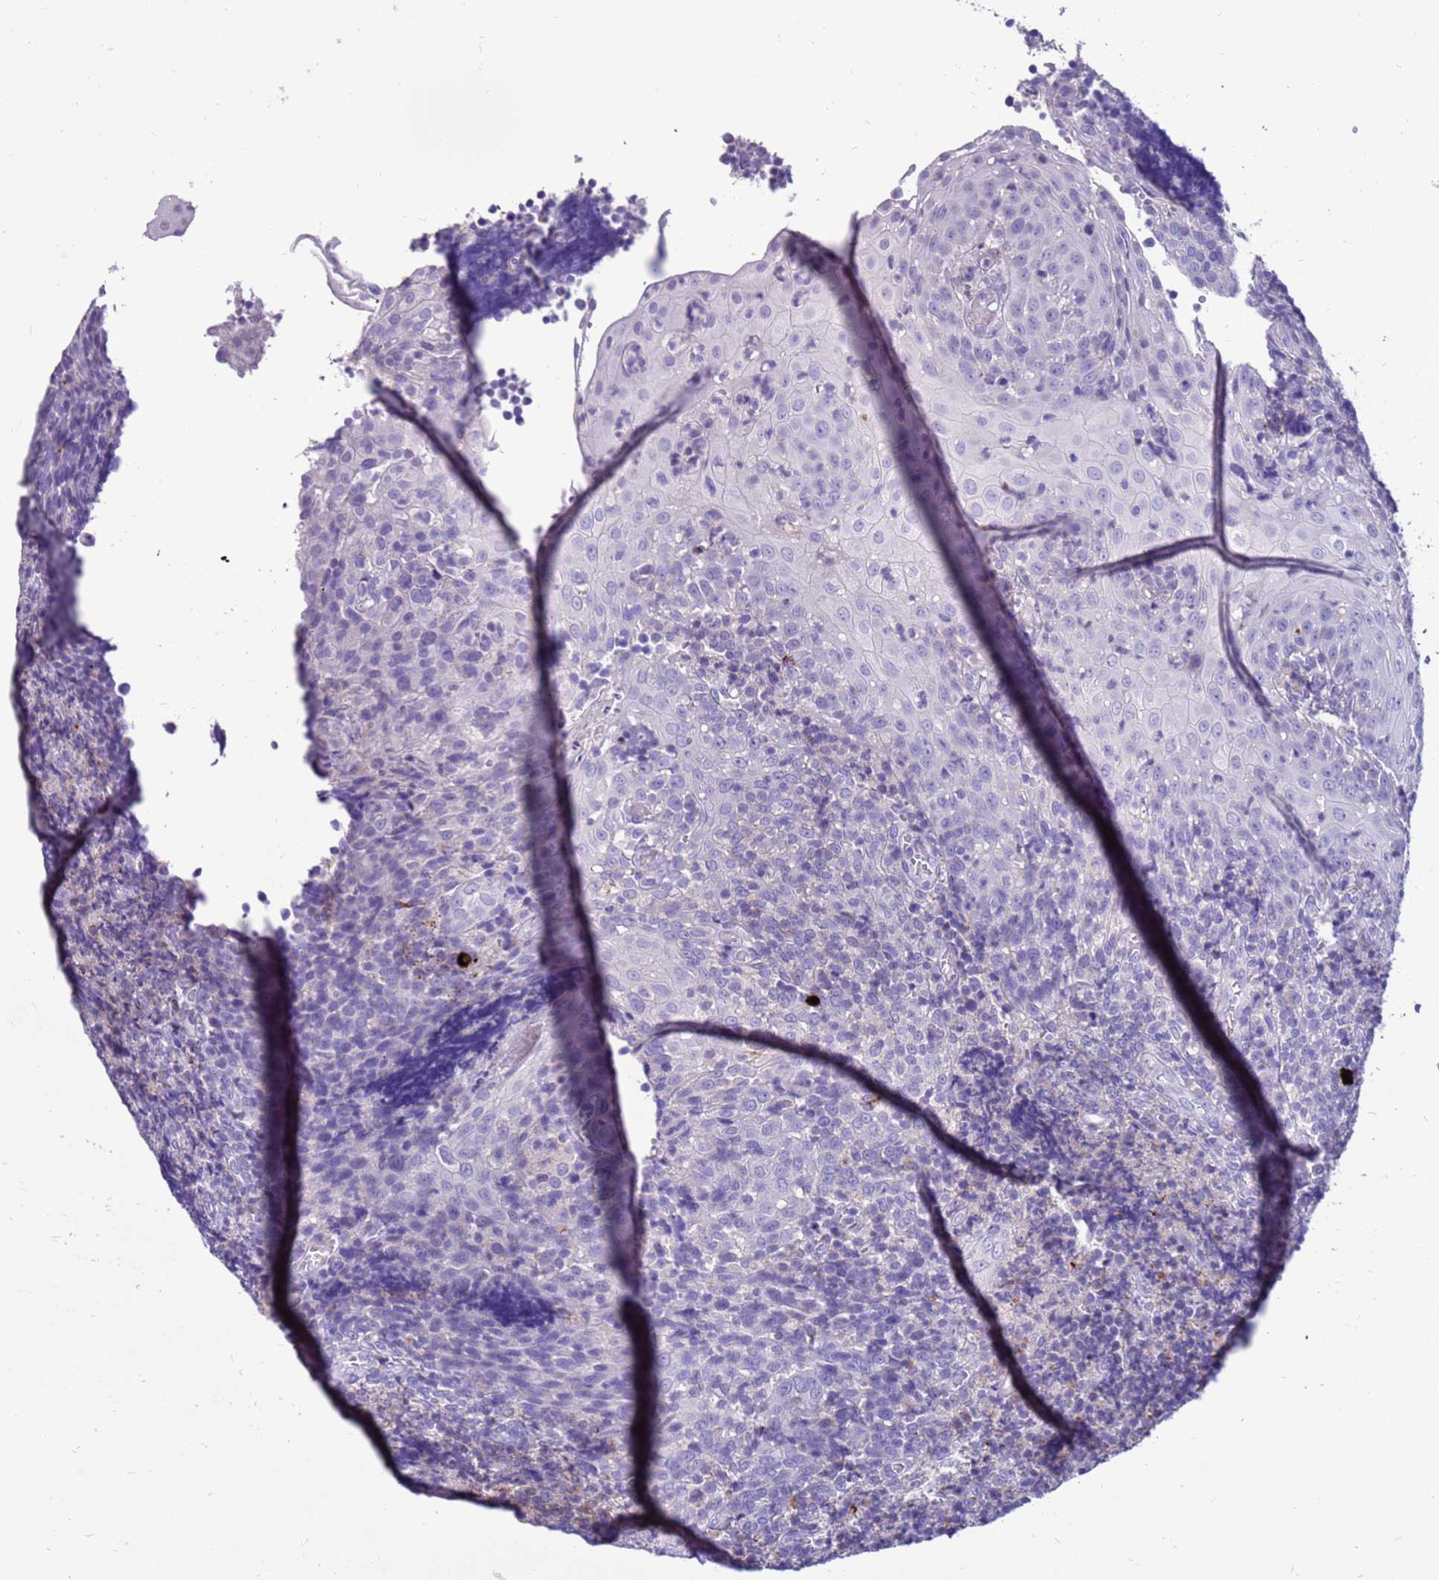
{"staining": {"intensity": "negative", "quantity": "none", "location": "none"}, "tissue": "tonsil", "cell_type": "Germinal center cells", "image_type": "normal", "snomed": [{"axis": "morphology", "description": "Normal tissue, NOS"}, {"axis": "topography", "description": "Tonsil"}], "caption": "Germinal center cells show no significant positivity in normal tonsil. (Stains: DAB IHC with hematoxylin counter stain, Microscopy: brightfield microscopy at high magnification).", "gene": "PDE10A", "patient": {"sex": "female", "age": 19}}